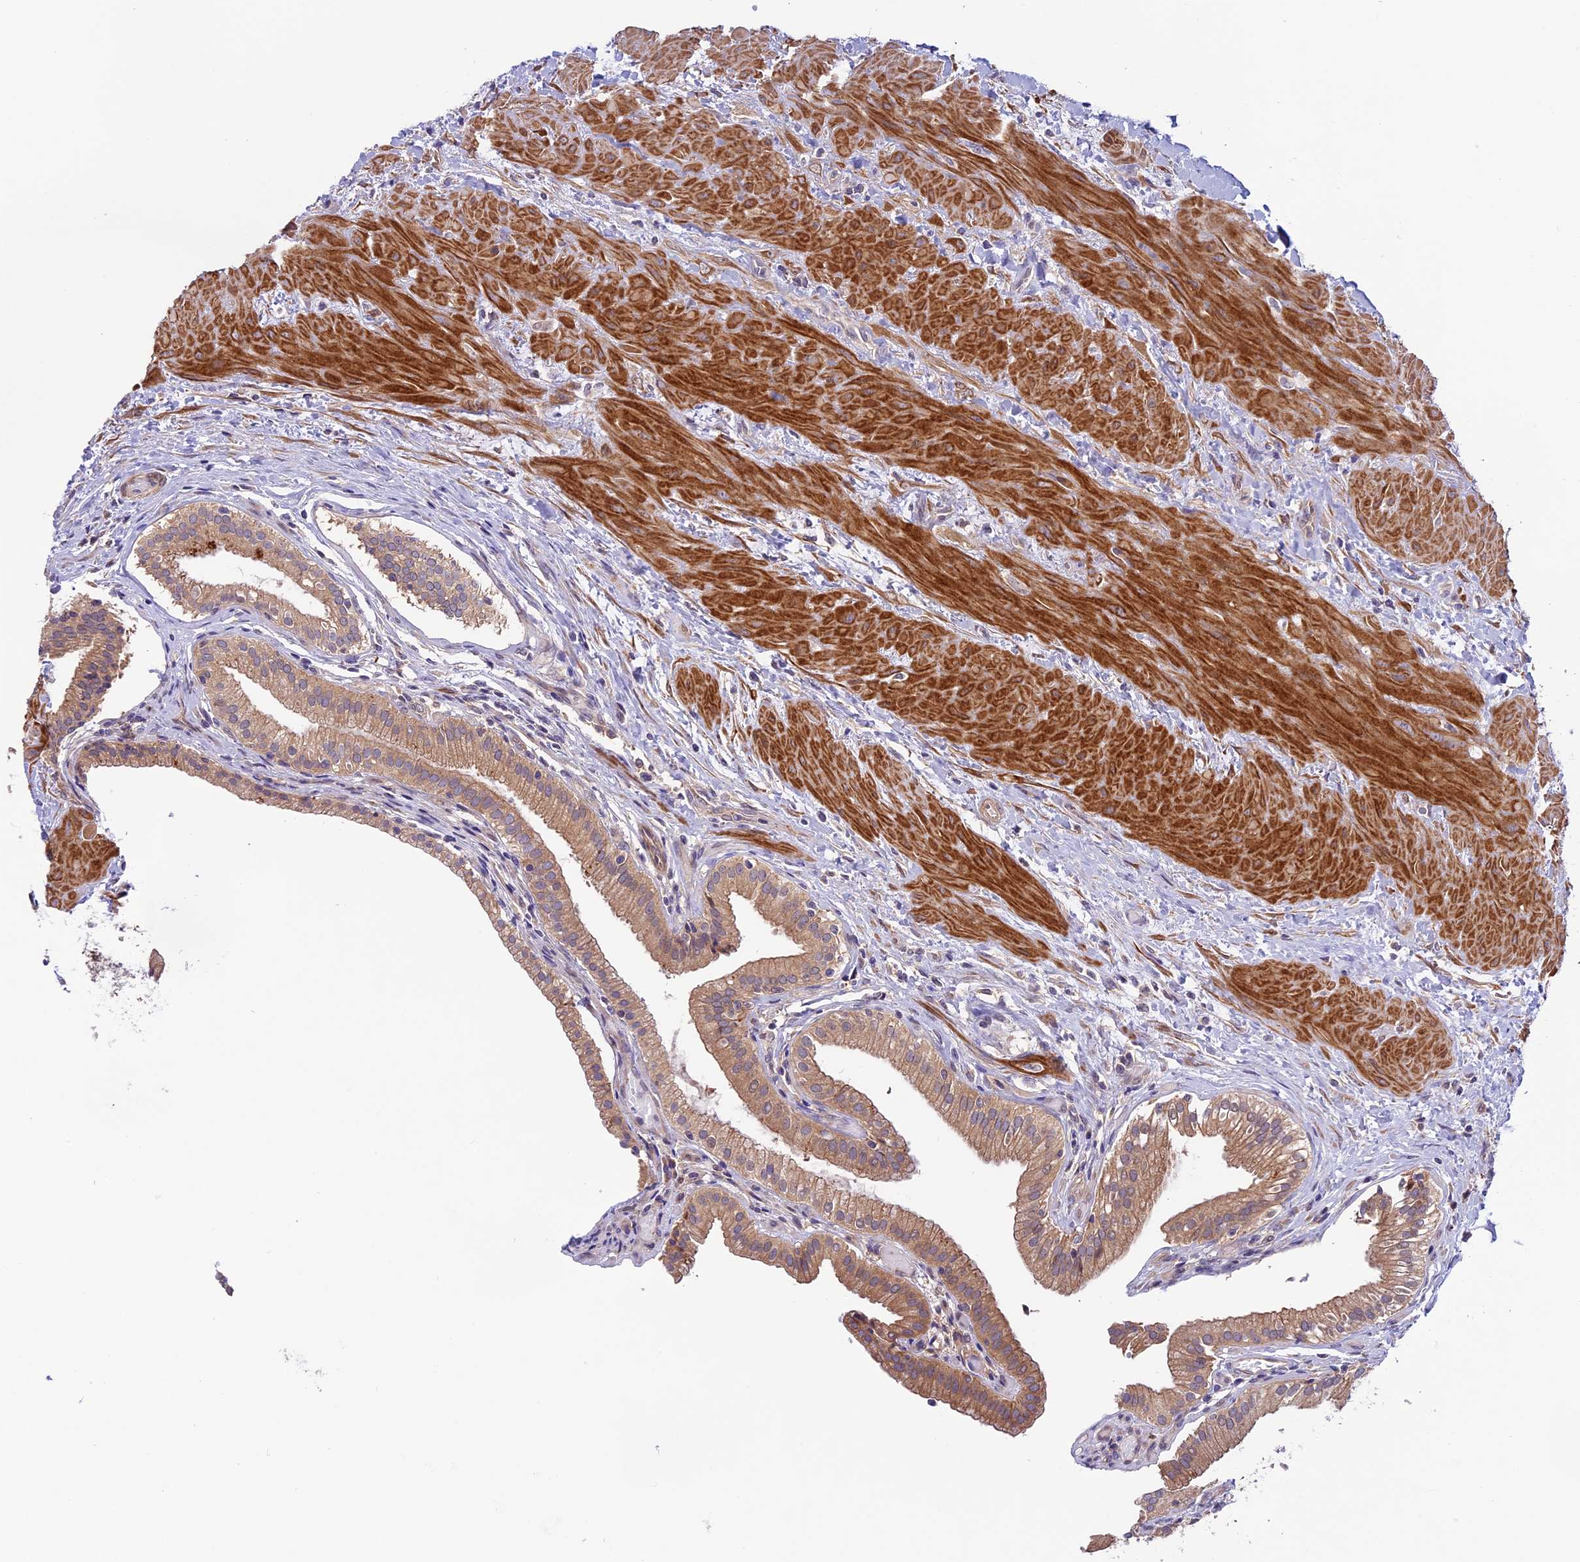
{"staining": {"intensity": "strong", "quantity": "25%-75%", "location": "cytoplasmic/membranous"}, "tissue": "gallbladder", "cell_type": "Glandular cells", "image_type": "normal", "snomed": [{"axis": "morphology", "description": "Normal tissue, NOS"}, {"axis": "topography", "description": "Gallbladder"}], "caption": "Protein positivity by immunohistochemistry (IHC) exhibits strong cytoplasmic/membranous expression in about 25%-75% of glandular cells in benign gallbladder.", "gene": "COG8", "patient": {"sex": "male", "age": 24}}